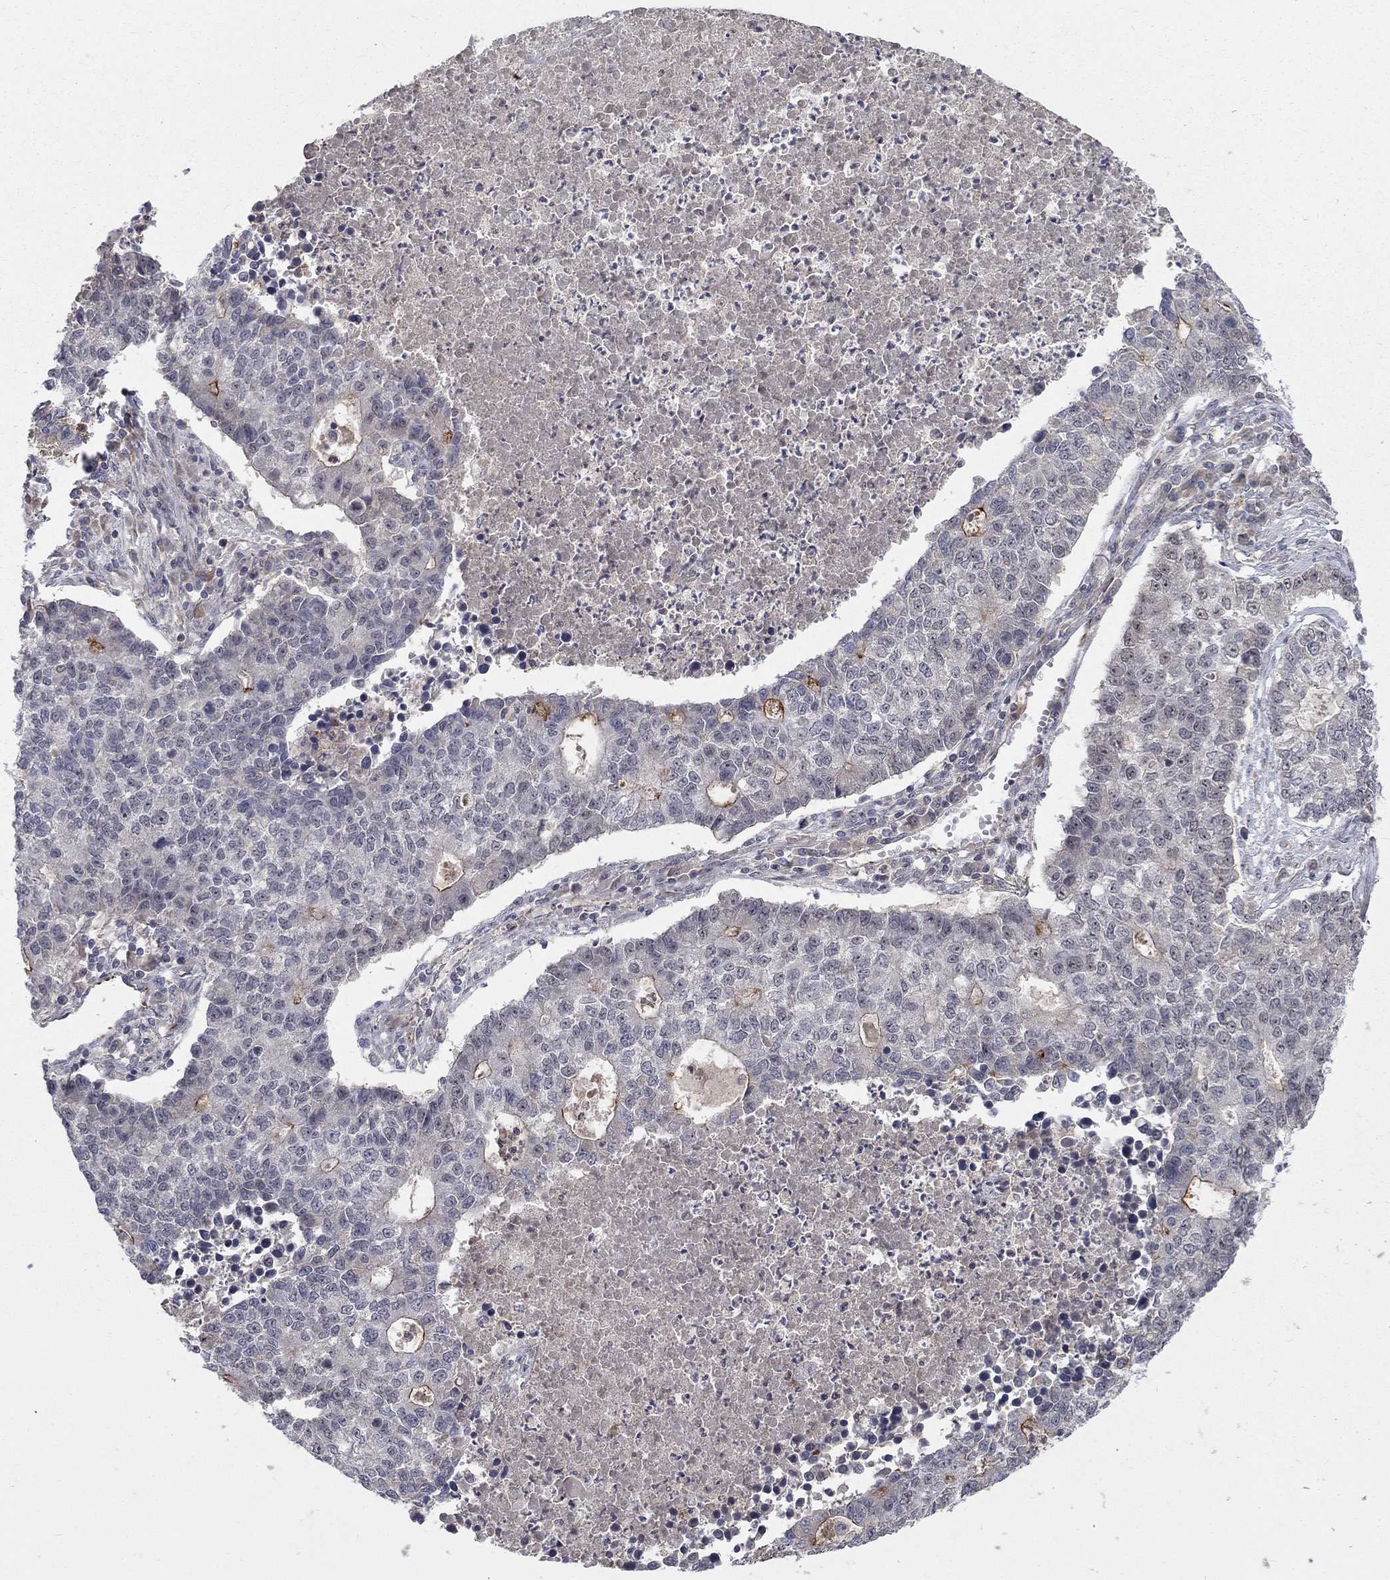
{"staining": {"intensity": "negative", "quantity": "none", "location": "none"}, "tissue": "lung cancer", "cell_type": "Tumor cells", "image_type": "cancer", "snomed": [{"axis": "morphology", "description": "Adenocarcinoma, NOS"}, {"axis": "topography", "description": "Lung"}], "caption": "Immunohistochemistry (IHC) photomicrograph of neoplastic tissue: human lung cancer stained with DAB shows no significant protein positivity in tumor cells. (Immunohistochemistry, brightfield microscopy, high magnification).", "gene": "MSRA", "patient": {"sex": "male", "age": 57}}